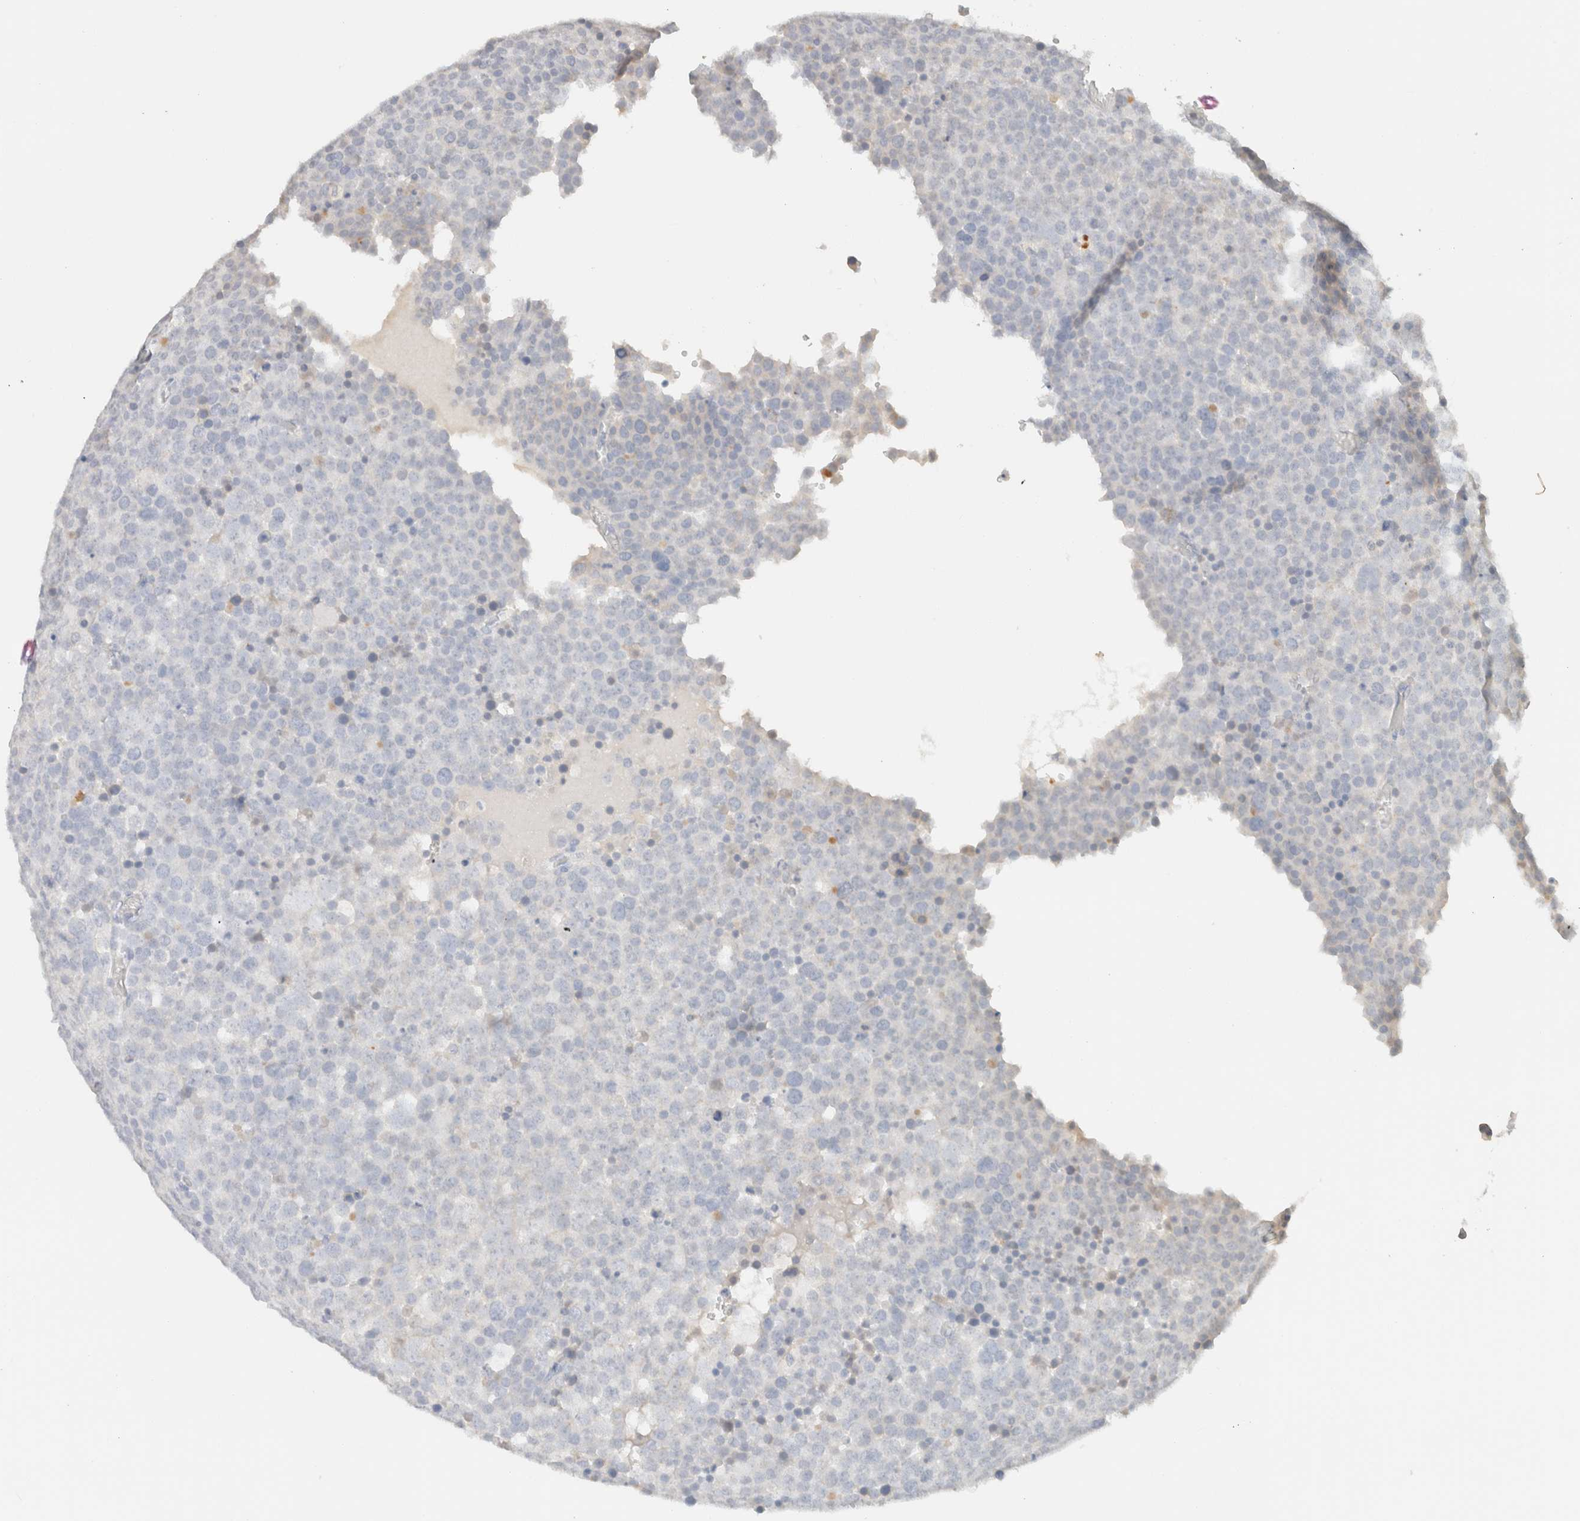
{"staining": {"intensity": "negative", "quantity": "none", "location": "none"}, "tissue": "testis cancer", "cell_type": "Tumor cells", "image_type": "cancer", "snomed": [{"axis": "morphology", "description": "Seminoma, NOS"}, {"axis": "topography", "description": "Testis"}], "caption": "This photomicrograph is of testis cancer stained with immunohistochemistry (IHC) to label a protein in brown with the nuclei are counter-stained blue. There is no expression in tumor cells. Nuclei are stained in blue.", "gene": "CPA1", "patient": {"sex": "male", "age": 71}}